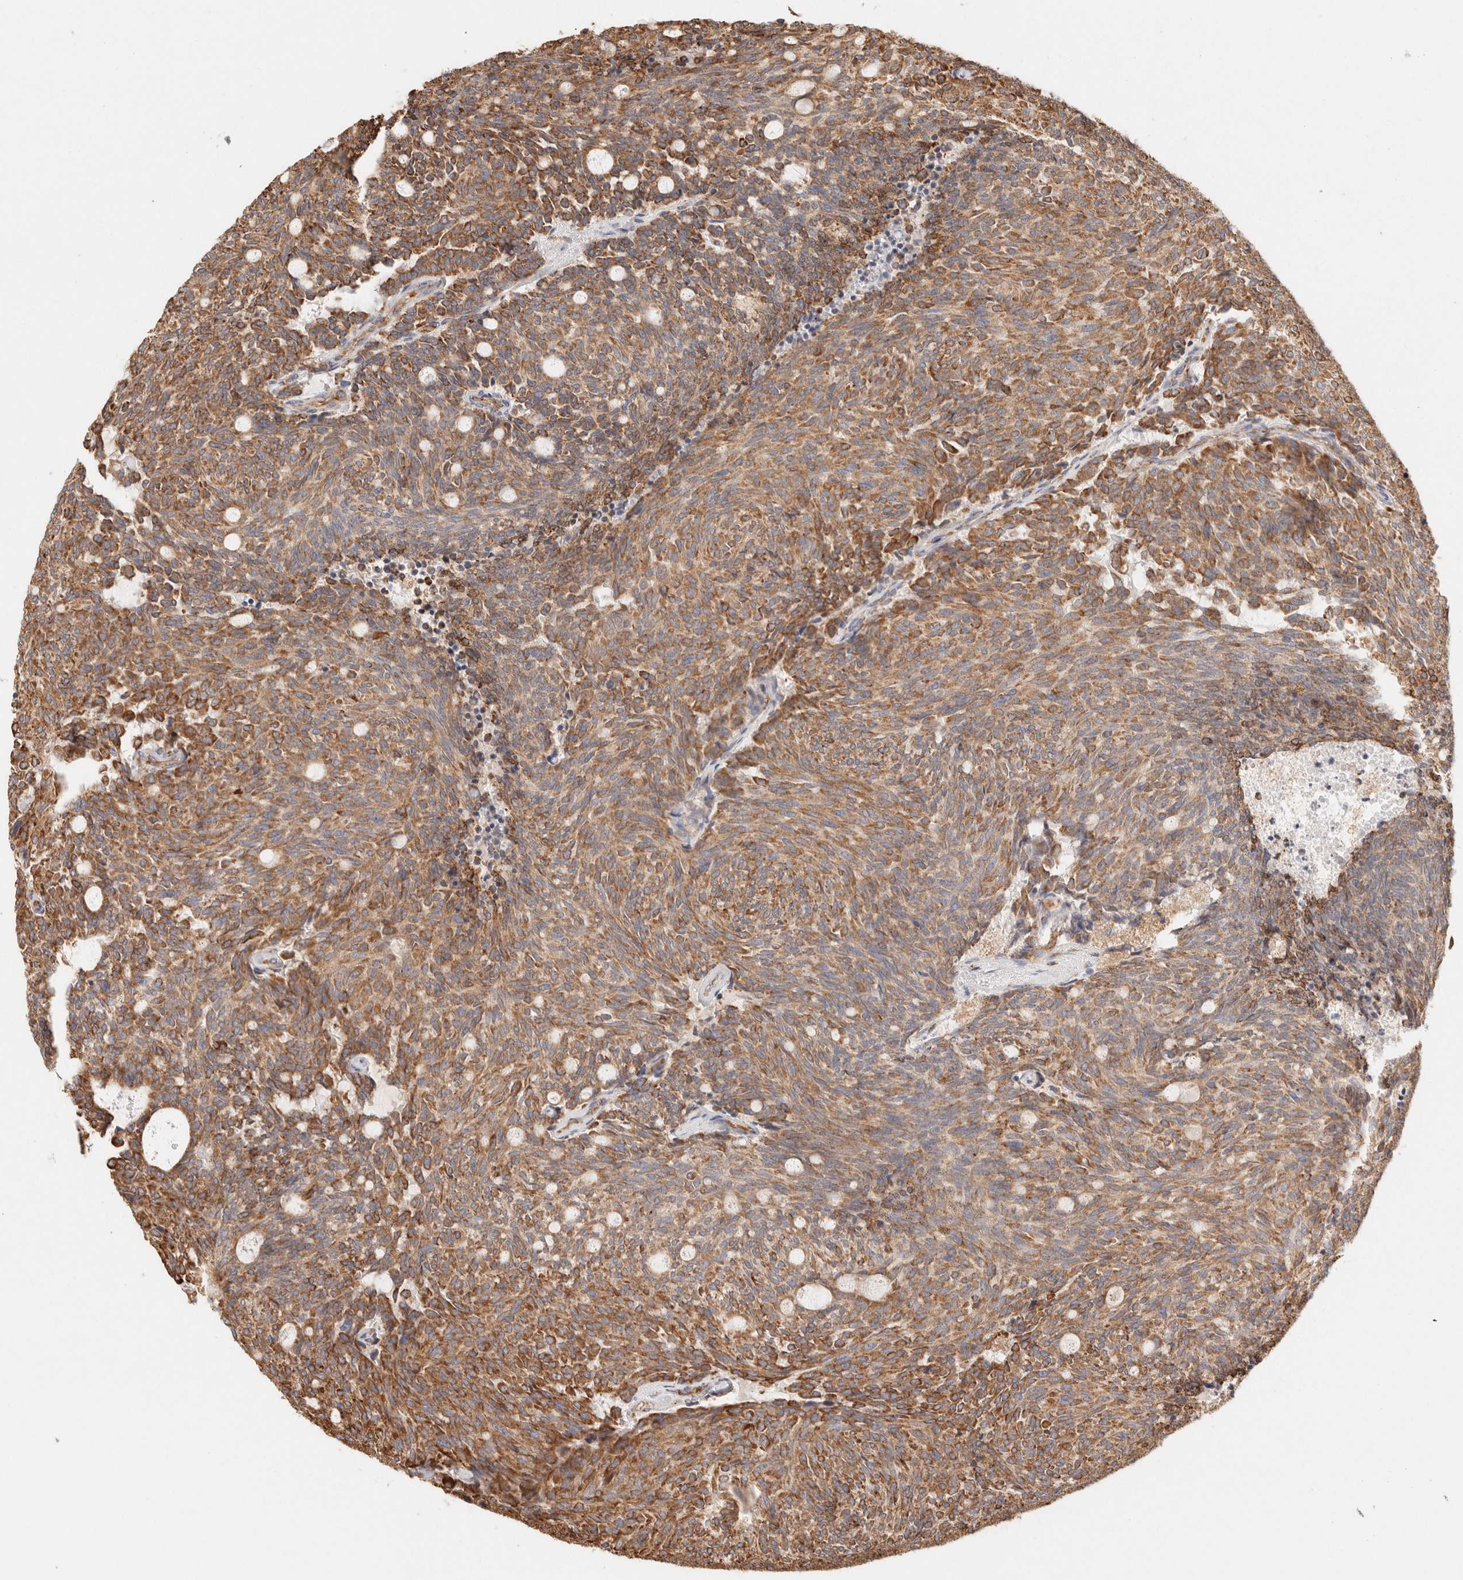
{"staining": {"intensity": "moderate", "quantity": ">75%", "location": "cytoplasmic/membranous"}, "tissue": "carcinoid", "cell_type": "Tumor cells", "image_type": "cancer", "snomed": [{"axis": "morphology", "description": "Carcinoid, malignant, NOS"}, {"axis": "topography", "description": "Pancreas"}], "caption": "Immunohistochemistry (IHC) histopathology image of malignant carcinoid stained for a protein (brown), which shows medium levels of moderate cytoplasmic/membranous positivity in approximately >75% of tumor cells.", "gene": "FER", "patient": {"sex": "female", "age": 54}}